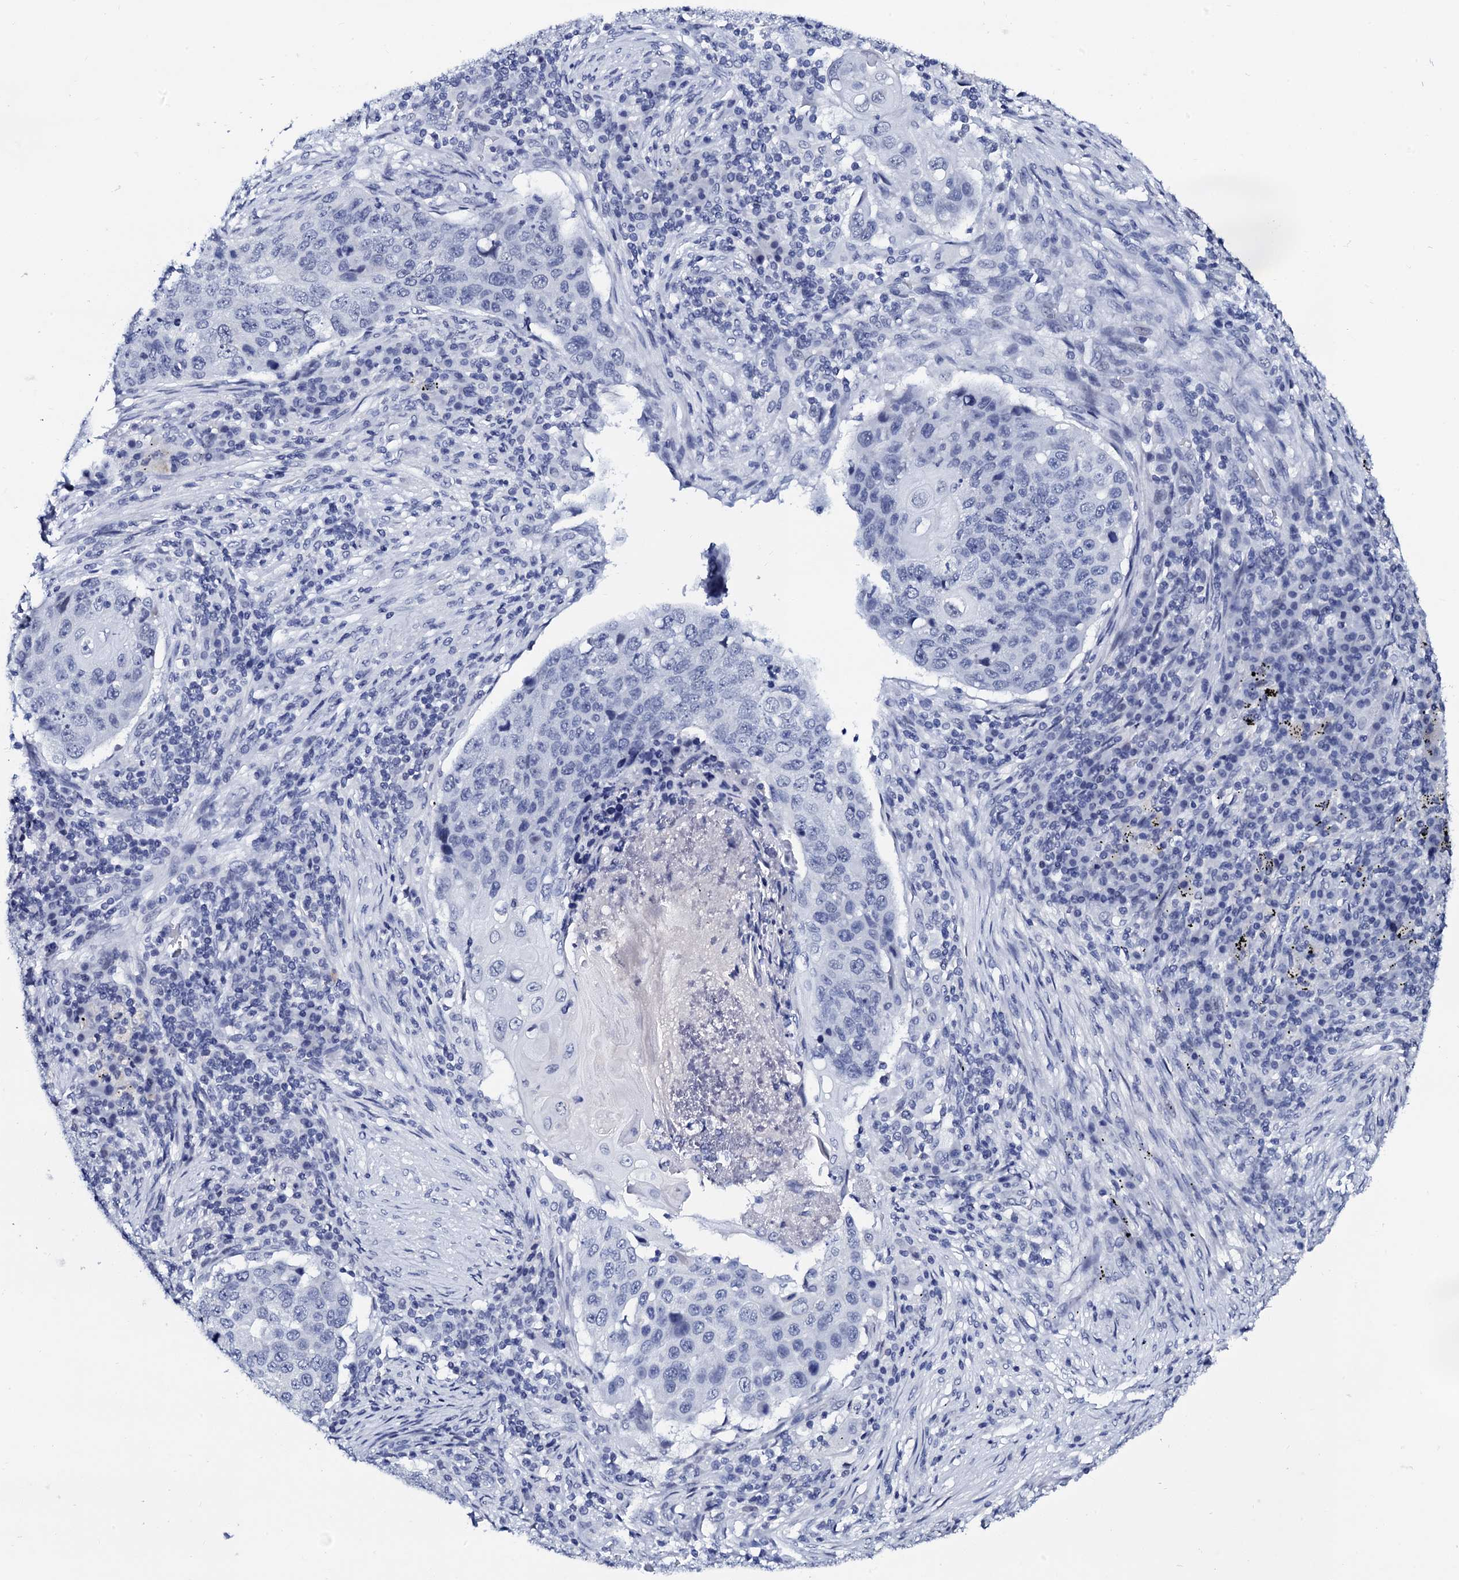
{"staining": {"intensity": "negative", "quantity": "none", "location": "none"}, "tissue": "lung cancer", "cell_type": "Tumor cells", "image_type": "cancer", "snomed": [{"axis": "morphology", "description": "Squamous cell carcinoma, NOS"}, {"axis": "topography", "description": "Lung"}], "caption": "DAB (3,3'-diaminobenzidine) immunohistochemical staining of human squamous cell carcinoma (lung) exhibits no significant expression in tumor cells. (DAB immunohistochemistry (IHC), high magnification).", "gene": "SPATA19", "patient": {"sex": "female", "age": 63}}